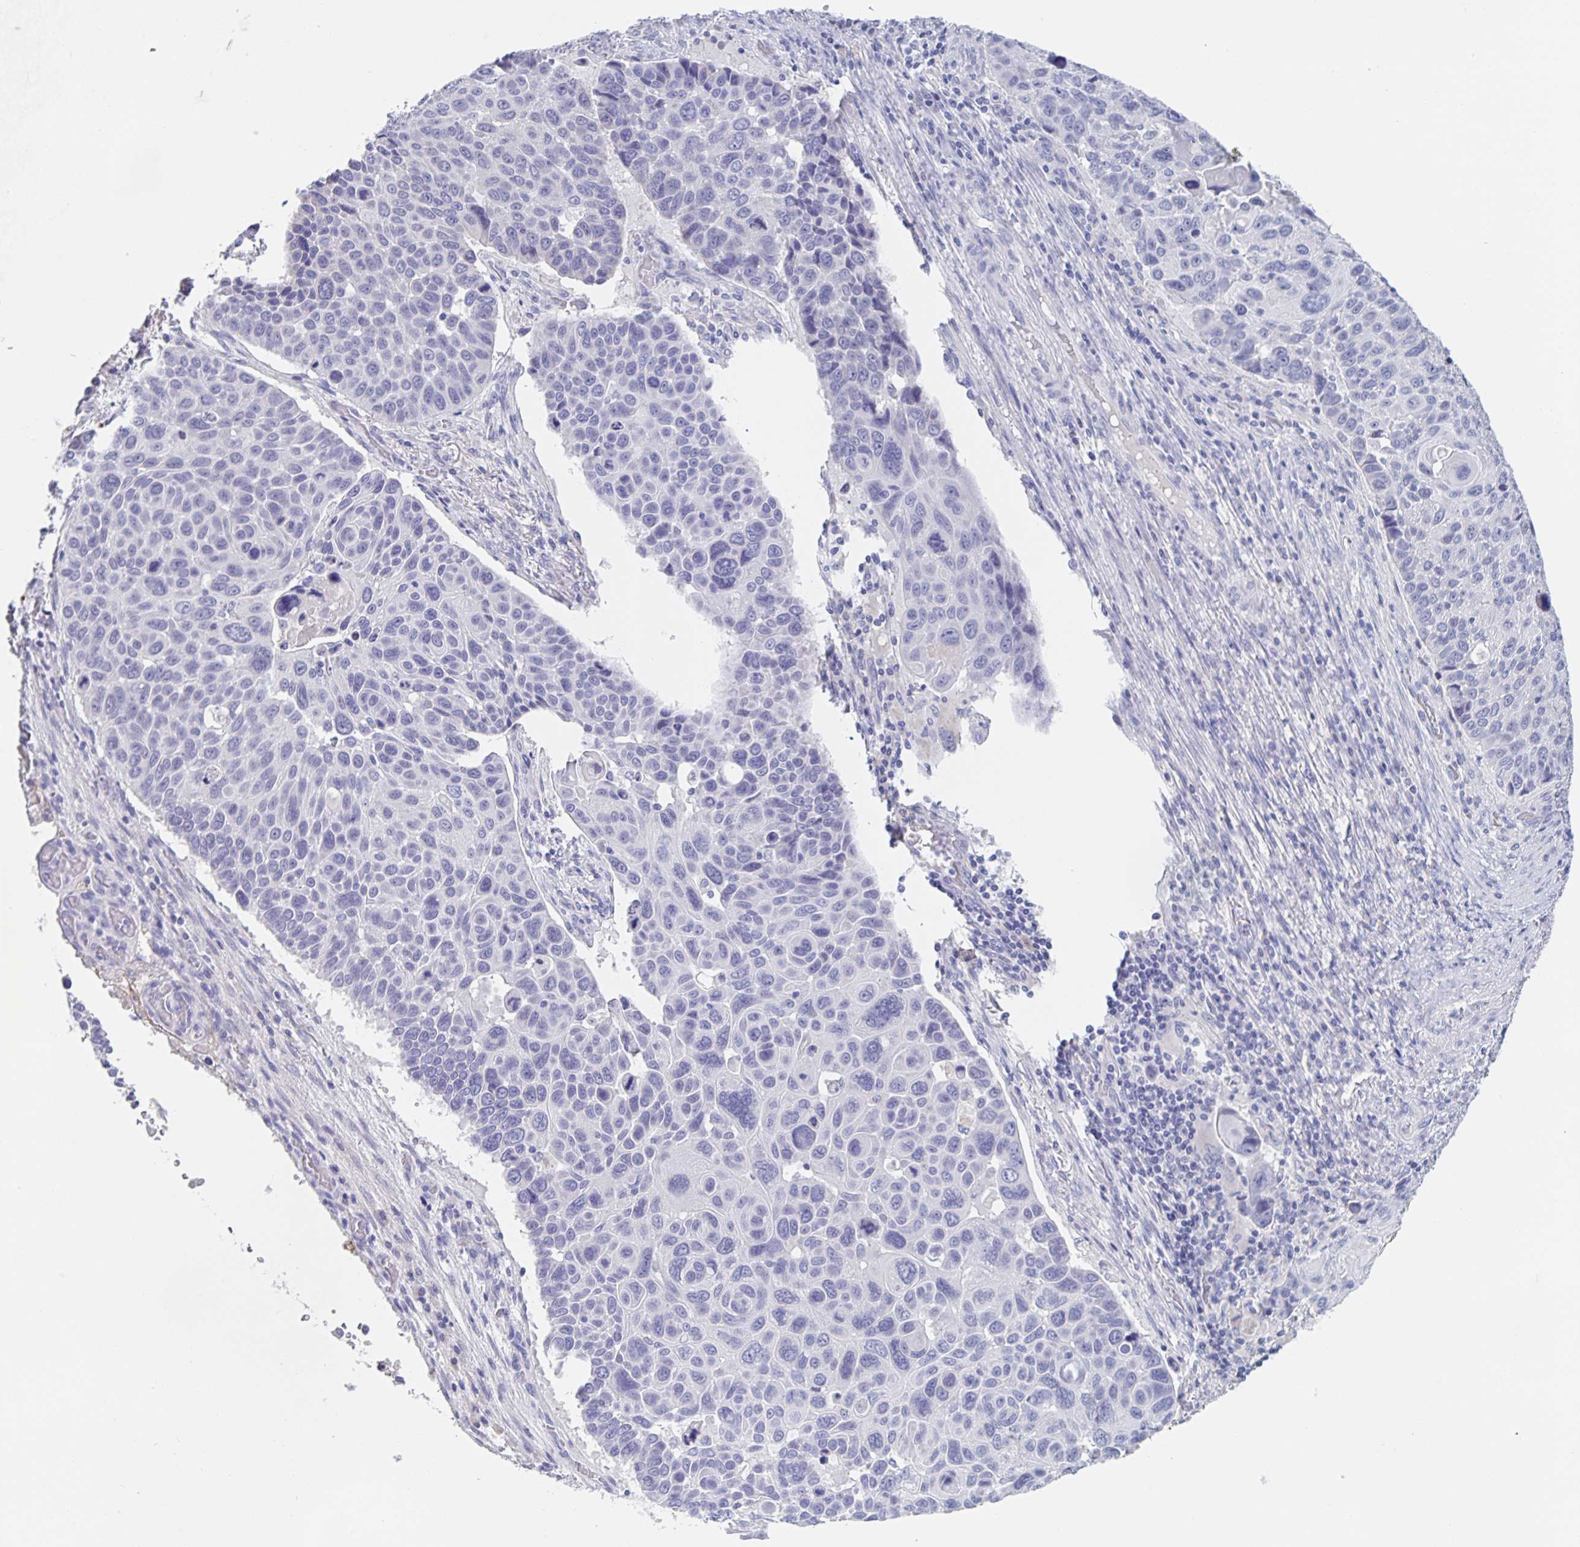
{"staining": {"intensity": "negative", "quantity": "none", "location": "none"}, "tissue": "lung cancer", "cell_type": "Tumor cells", "image_type": "cancer", "snomed": [{"axis": "morphology", "description": "Squamous cell carcinoma, NOS"}, {"axis": "topography", "description": "Lung"}], "caption": "The immunohistochemistry photomicrograph has no significant positivity in tumor cells of lung cancer tissue. (DAB (3,3'-diaminobenzidine) immunohistochemistry (IHC) with hematoxylin counter stain).", "gene": "DMBT1", "patient": {"sex": "male", "age": 68}}